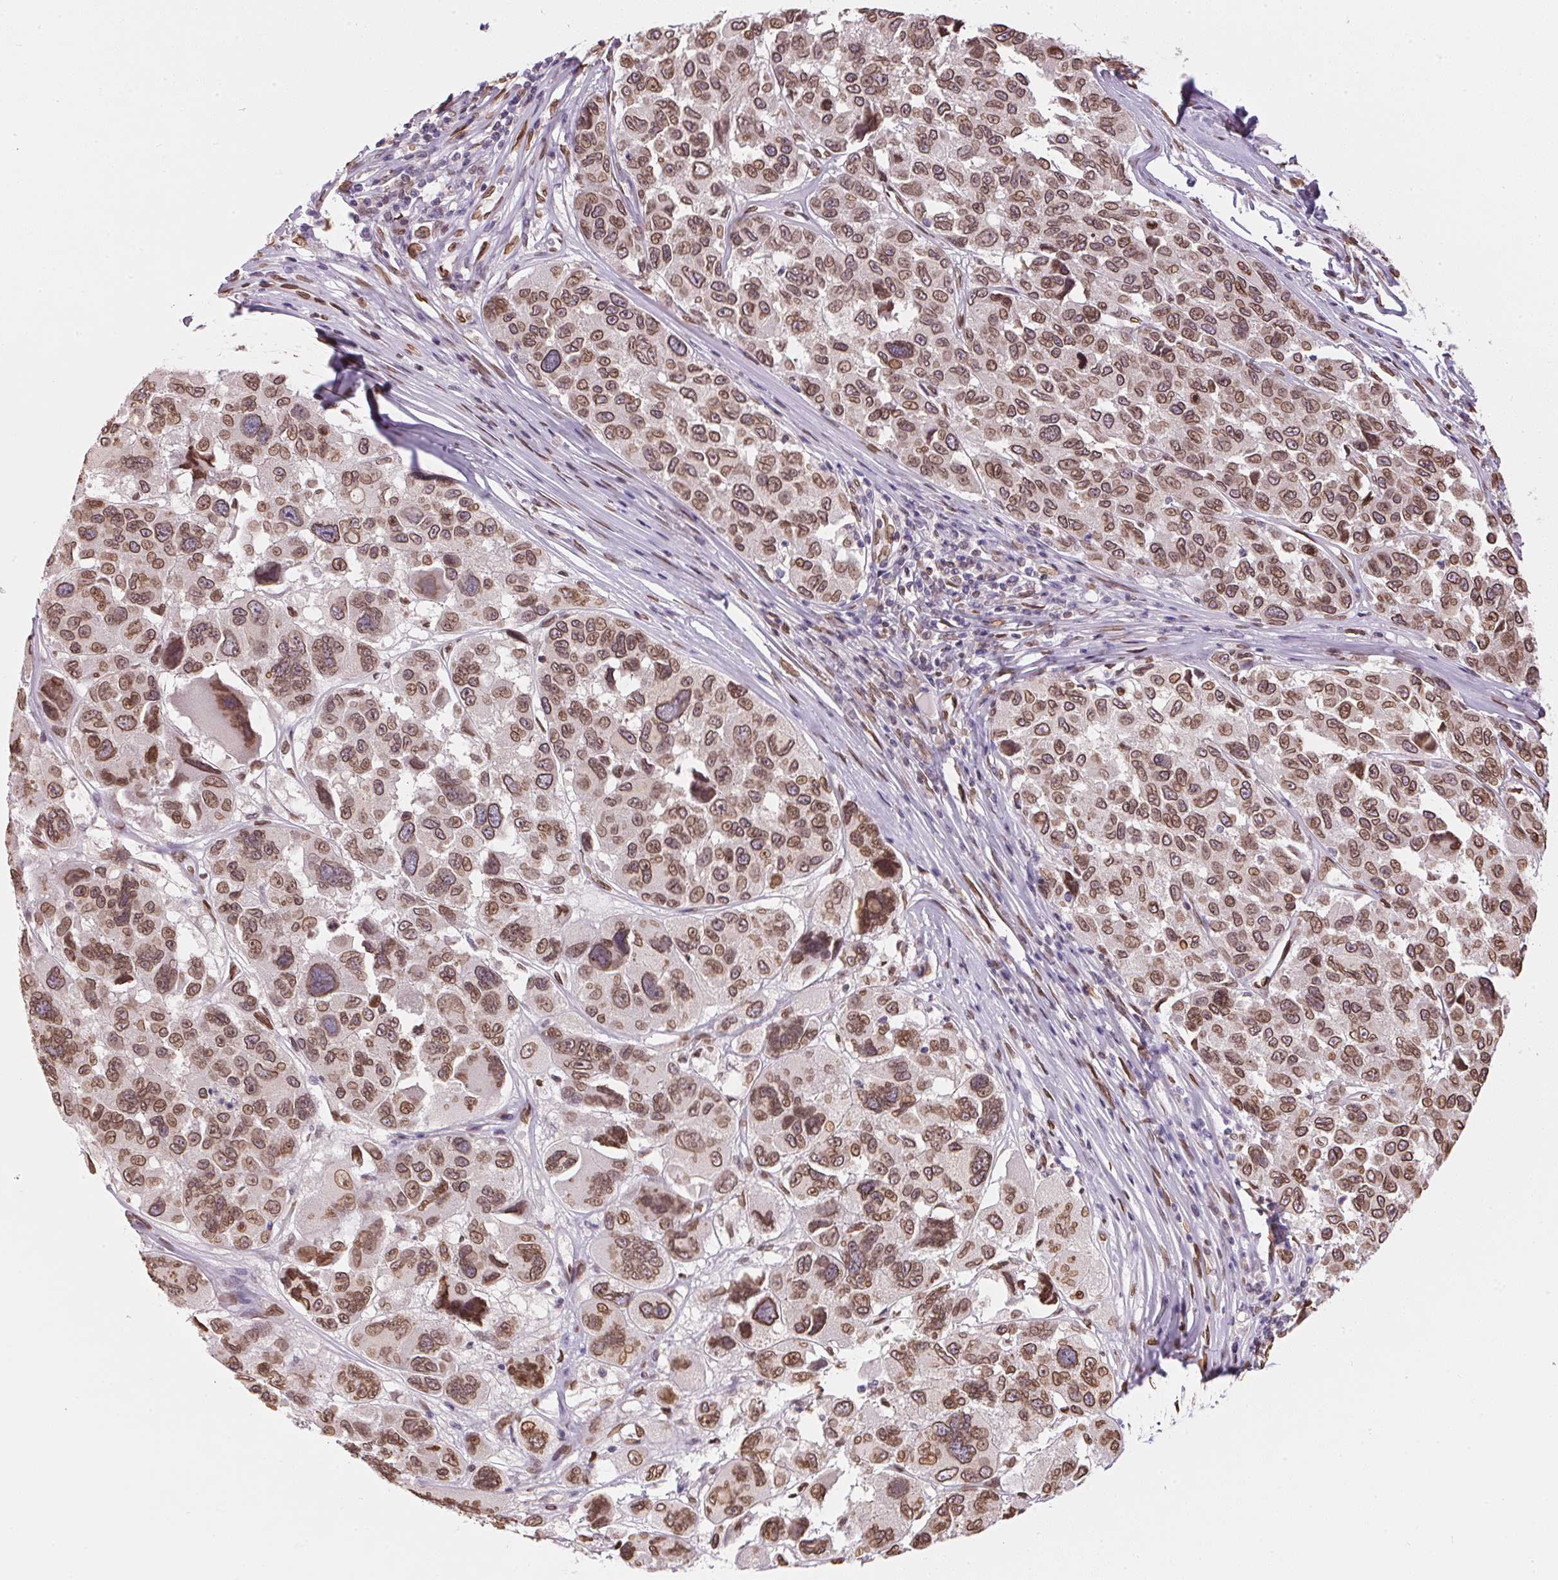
{"staining": {"intensity": "moderate", "quantity": ">75%", "location": "cytoplasmic/membranous,nuclear"}, "tissue": "melanoma", "cell_type": "Tumor cells", "image_type": "cancer", "snomed": [{"axis": "morphology", "description": "Malignant melanoma, NOS"}, {"axis": "topography", "description": "Skin"}], "caption": "Tumor cells reveal medium levels of moderate cytoplasmic/membranous and nuclear expression in approximately >75% of cells in human melanoma.", "gene": "TMEM175", "patient": {"sex": "female", "age": 66}}